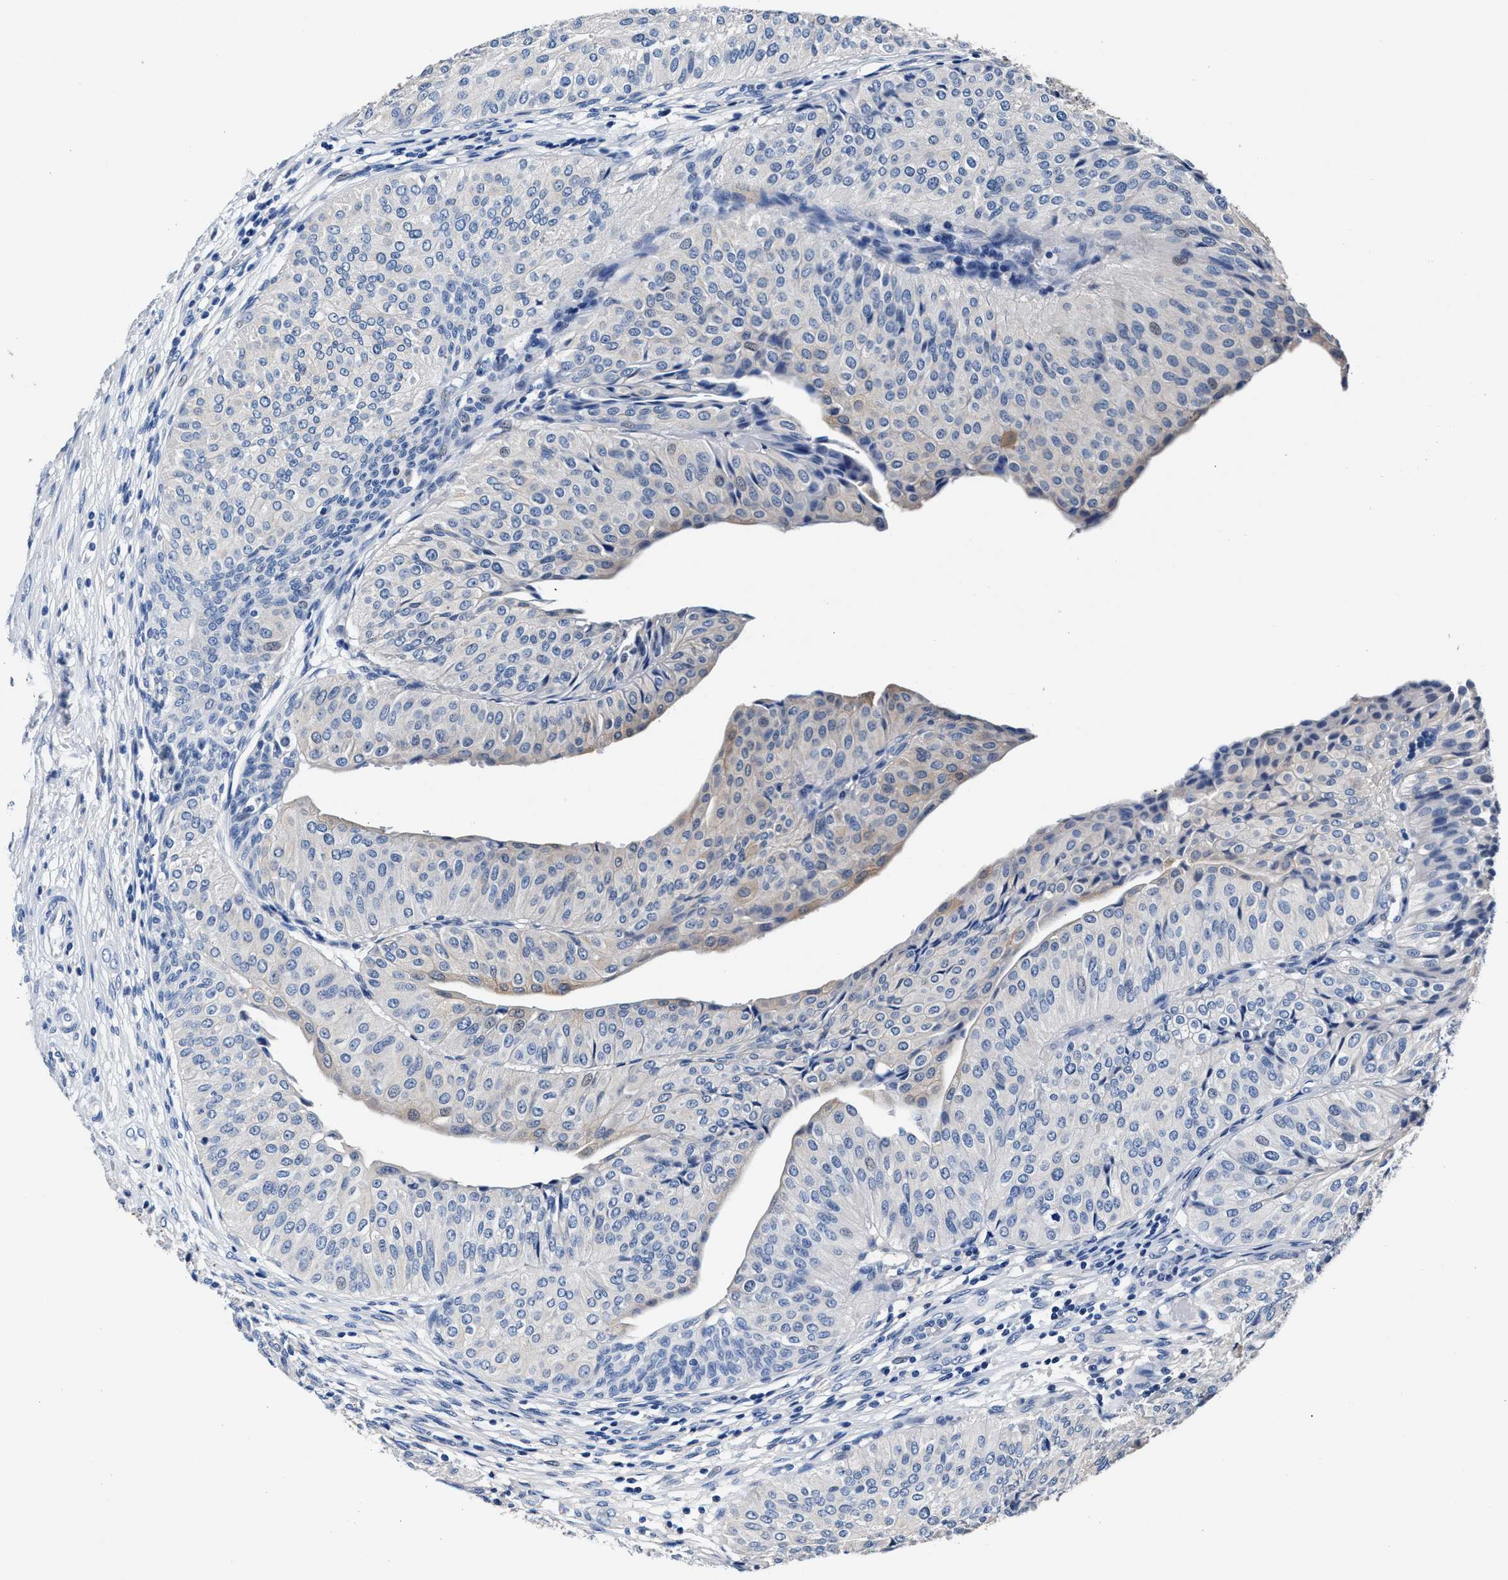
{"staining": {"intensity": "negative", "quantity": "none", "location": "none"}, "tissue": "urothelial cancer", "cell_type": "Tumor cells", "image_type": "cancer", "snomed": [{"axis": "morphology", "description": "Urothelial carcinoma, Low grade"}, {"axis": "topography", "description": "Urinary bladder"}], "caption": "This is an immunohistochemistry micrograph of urothelial cancer. There is no staining in tumor cells.", "gene": "GSTM1", "patient": {"sex": "male", "age": 67}}